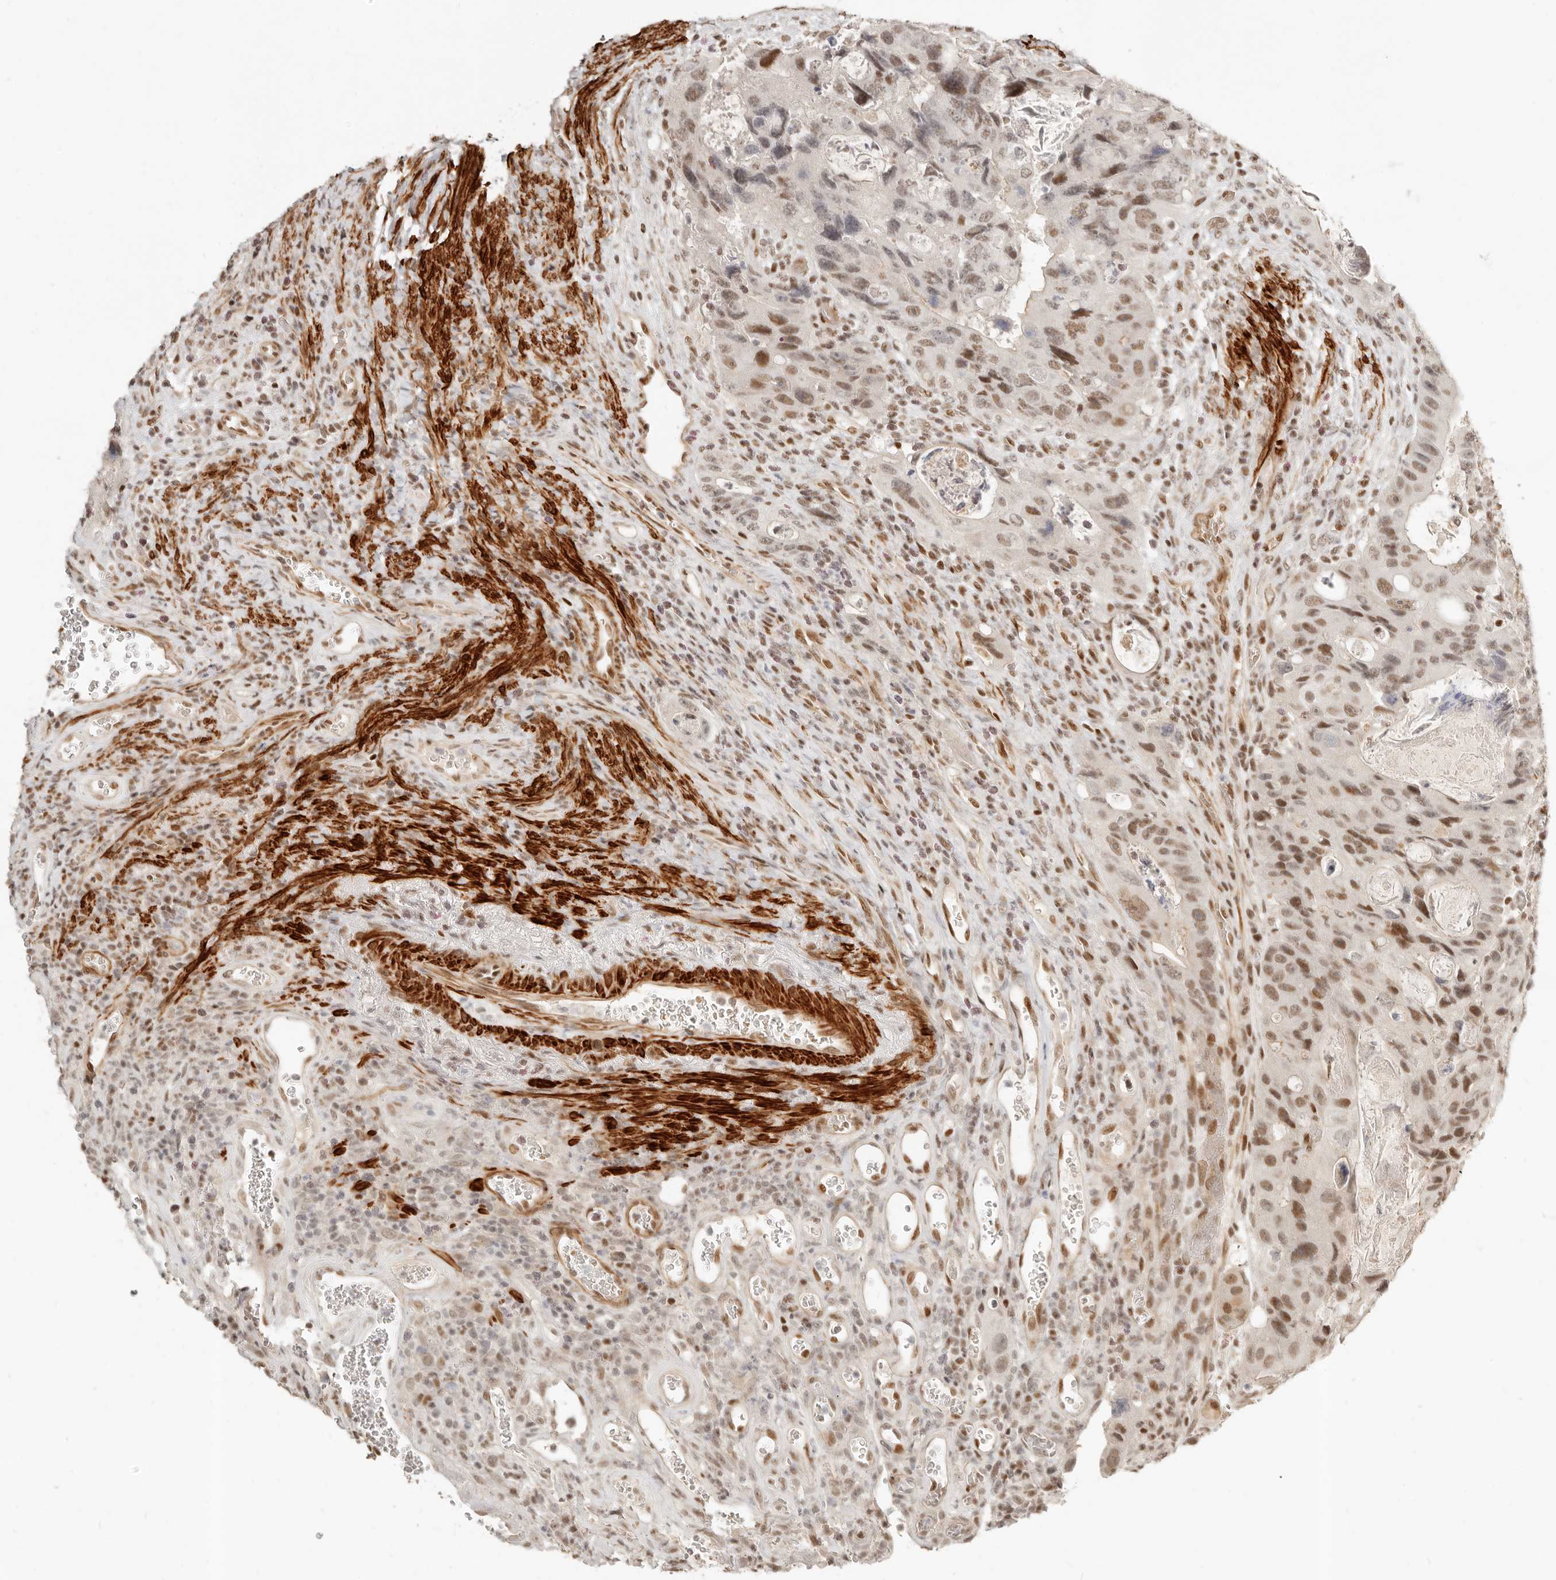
{"staining": {"intensity": "moderate", "quantity": ">75%", "location": "nuclear"}, "tissue": "colorectal cancer", "cell_type": "Tumor cells", "image_type": "cancer", "snomed": [{"axis": "morphology", "description": "Adenocarcinoma, NOS"}, {"axis": "topography", "description": "Rectum"}], "caption": "Adenocarcinoma (colorectal) tissue exhibits moderate nuclear expression in approximately >75% of tumor cells, visualized by immunohistochemistry.", "gene": "GABPA", "patient": {"sex": "male", "age": 59}}